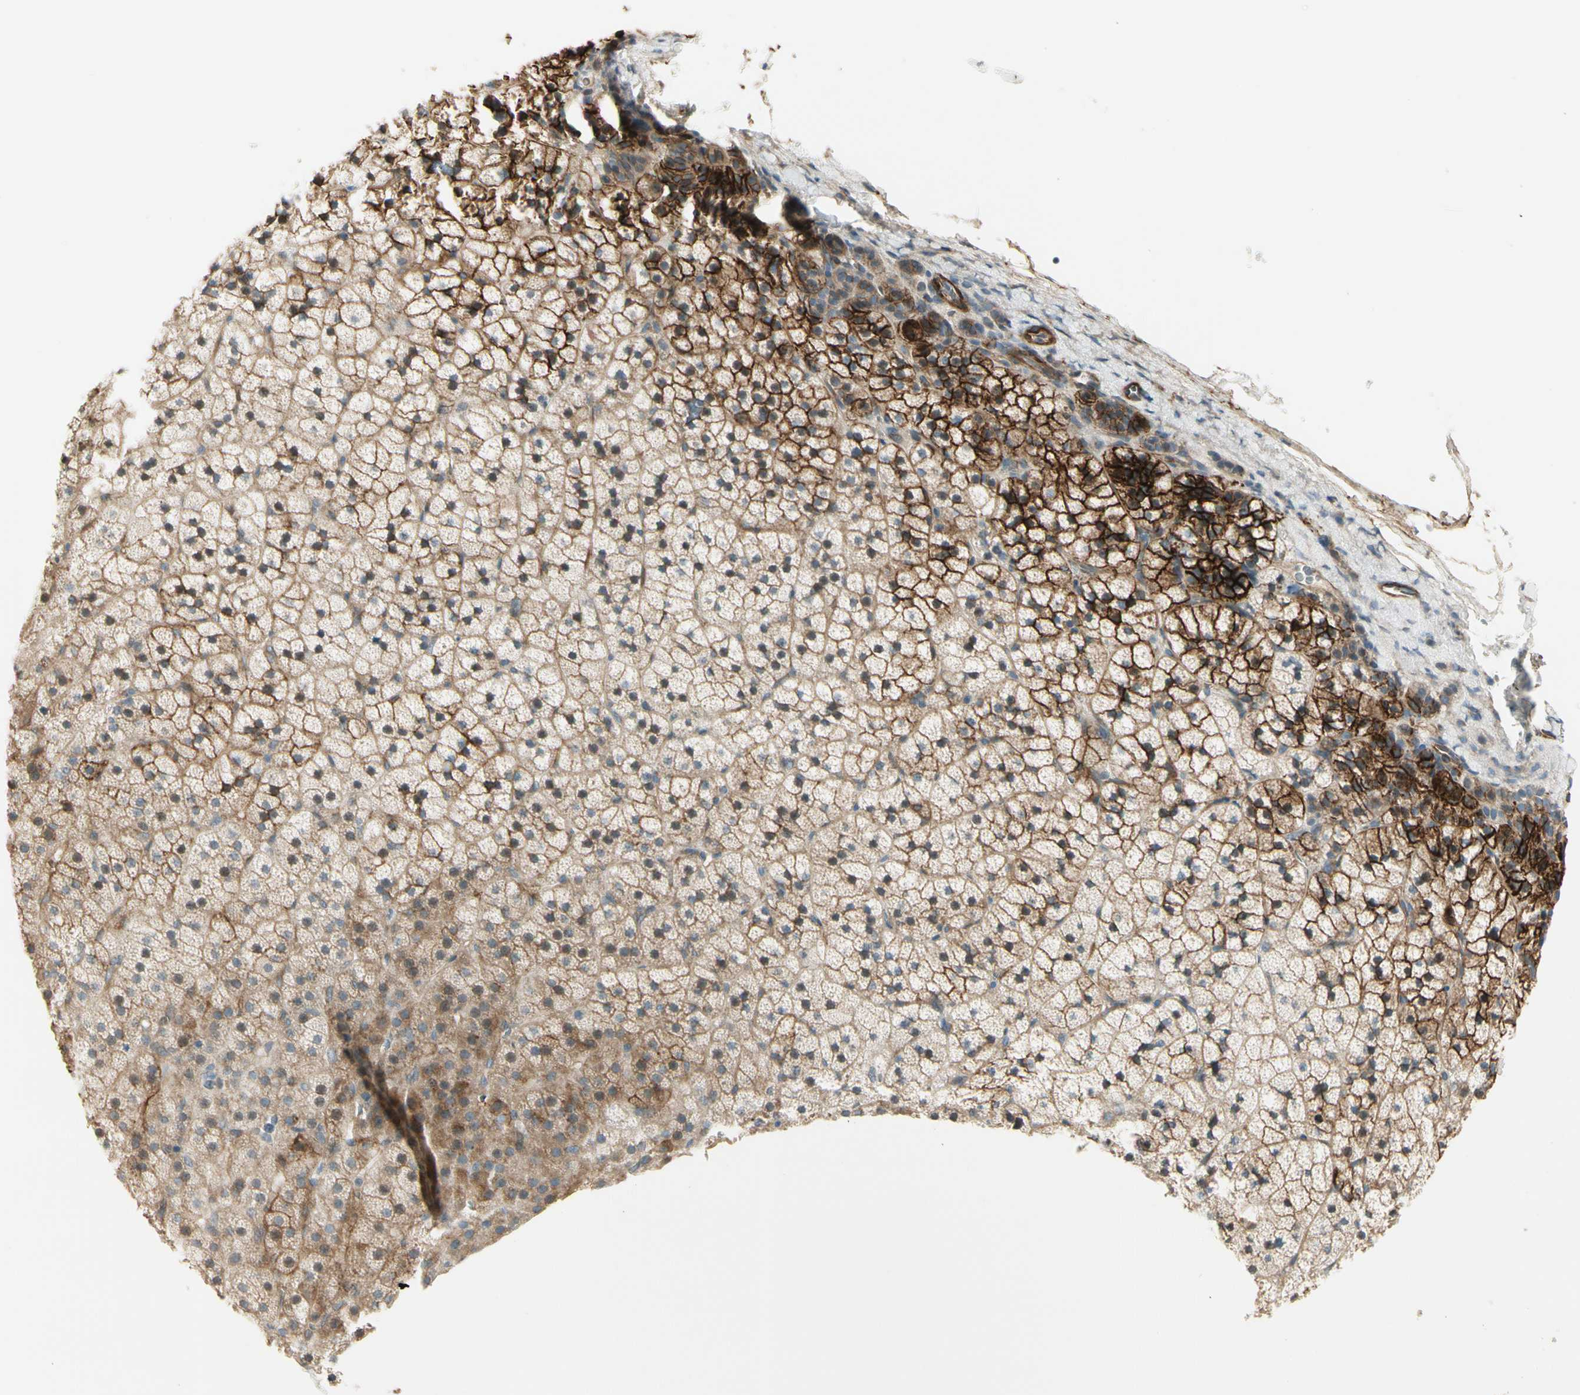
{"staining": {"intensity": "strong", "quantity": "25%-75%", "location": "cytoplasmic/membranous"}, "tissue": "adrenal gland", "cell_type": "Glandular cells", "image_type": "normal", "snomed": [{"axis": "morphology", "description": "Normal tissue, NOS"}, {"axis": "topography", "description": "Adrenal gland"}], "caption": "This photomicrograph shows IHC staining of normal adrenal gland, with high strong cytoplasmic/membranous staining in approximately 25%-75% of glandular cells.", "gene": "MCAM", "patient": {"sex": "male", "age": 35}}